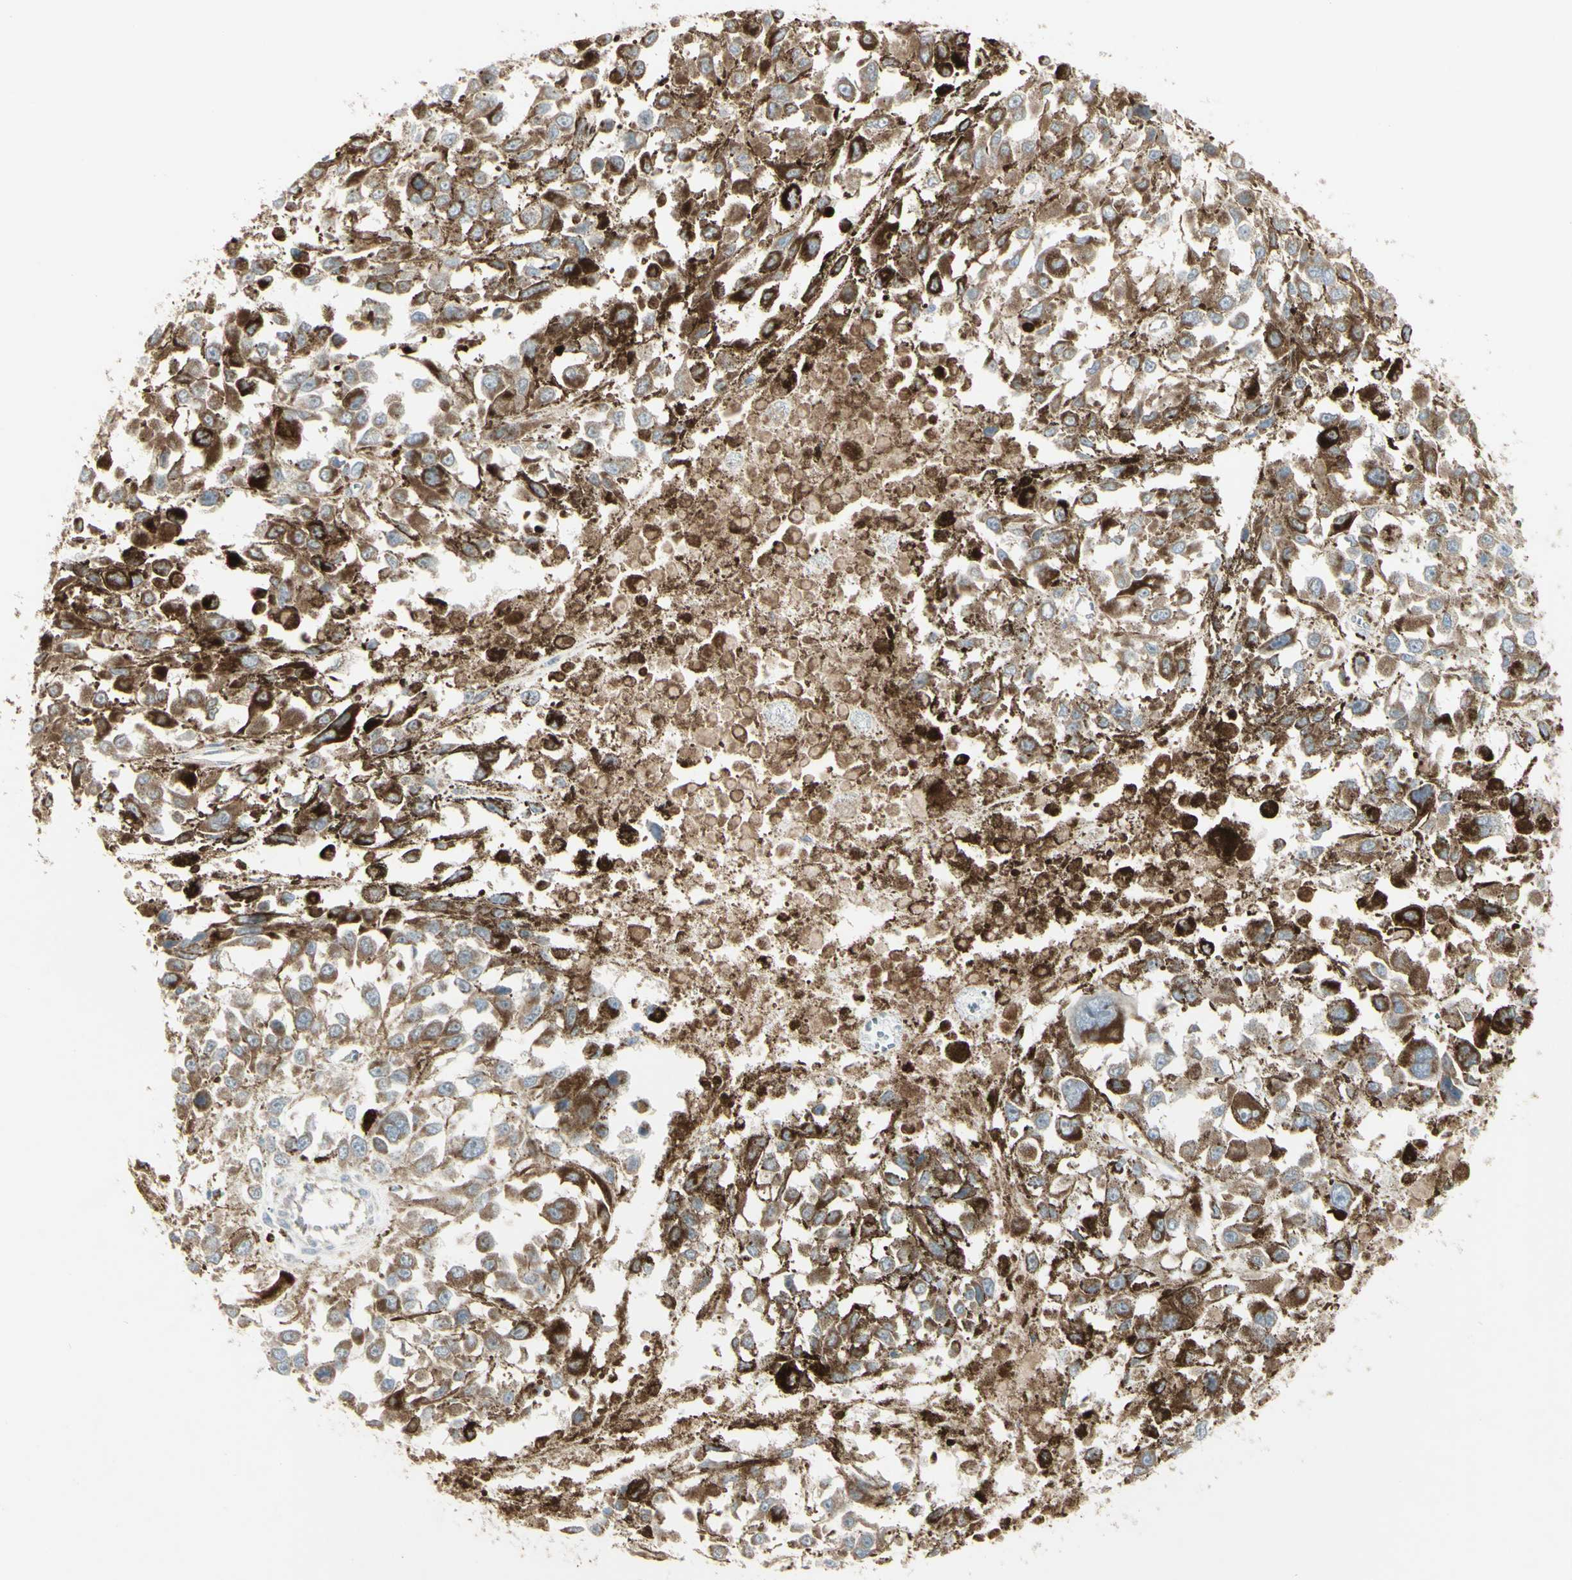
{"staining": {"intensity": "moderate", "quantity": ">75%", "location": "cytoplasmic/membranous"}, "tissue": "melanoma", "cell_type": "Tumor cells", "image_type": "cancer", "snomed": [{"axis": "morphology", "description": "Malignant melanoma, Metastatic site"}, {"axis": "topography", "description": "Lymph node"}], "caption": "Protein analysis of malignant melanoma (metastatic site) tissue exhibits moderate cytoplasmic/membranous positivity in about >75% of tumor cells. The protein is shown in brown color, while the nuclei are stained blue.", "gene": "CYB5R1", "patient": {"sex": "male", "age": 59}}